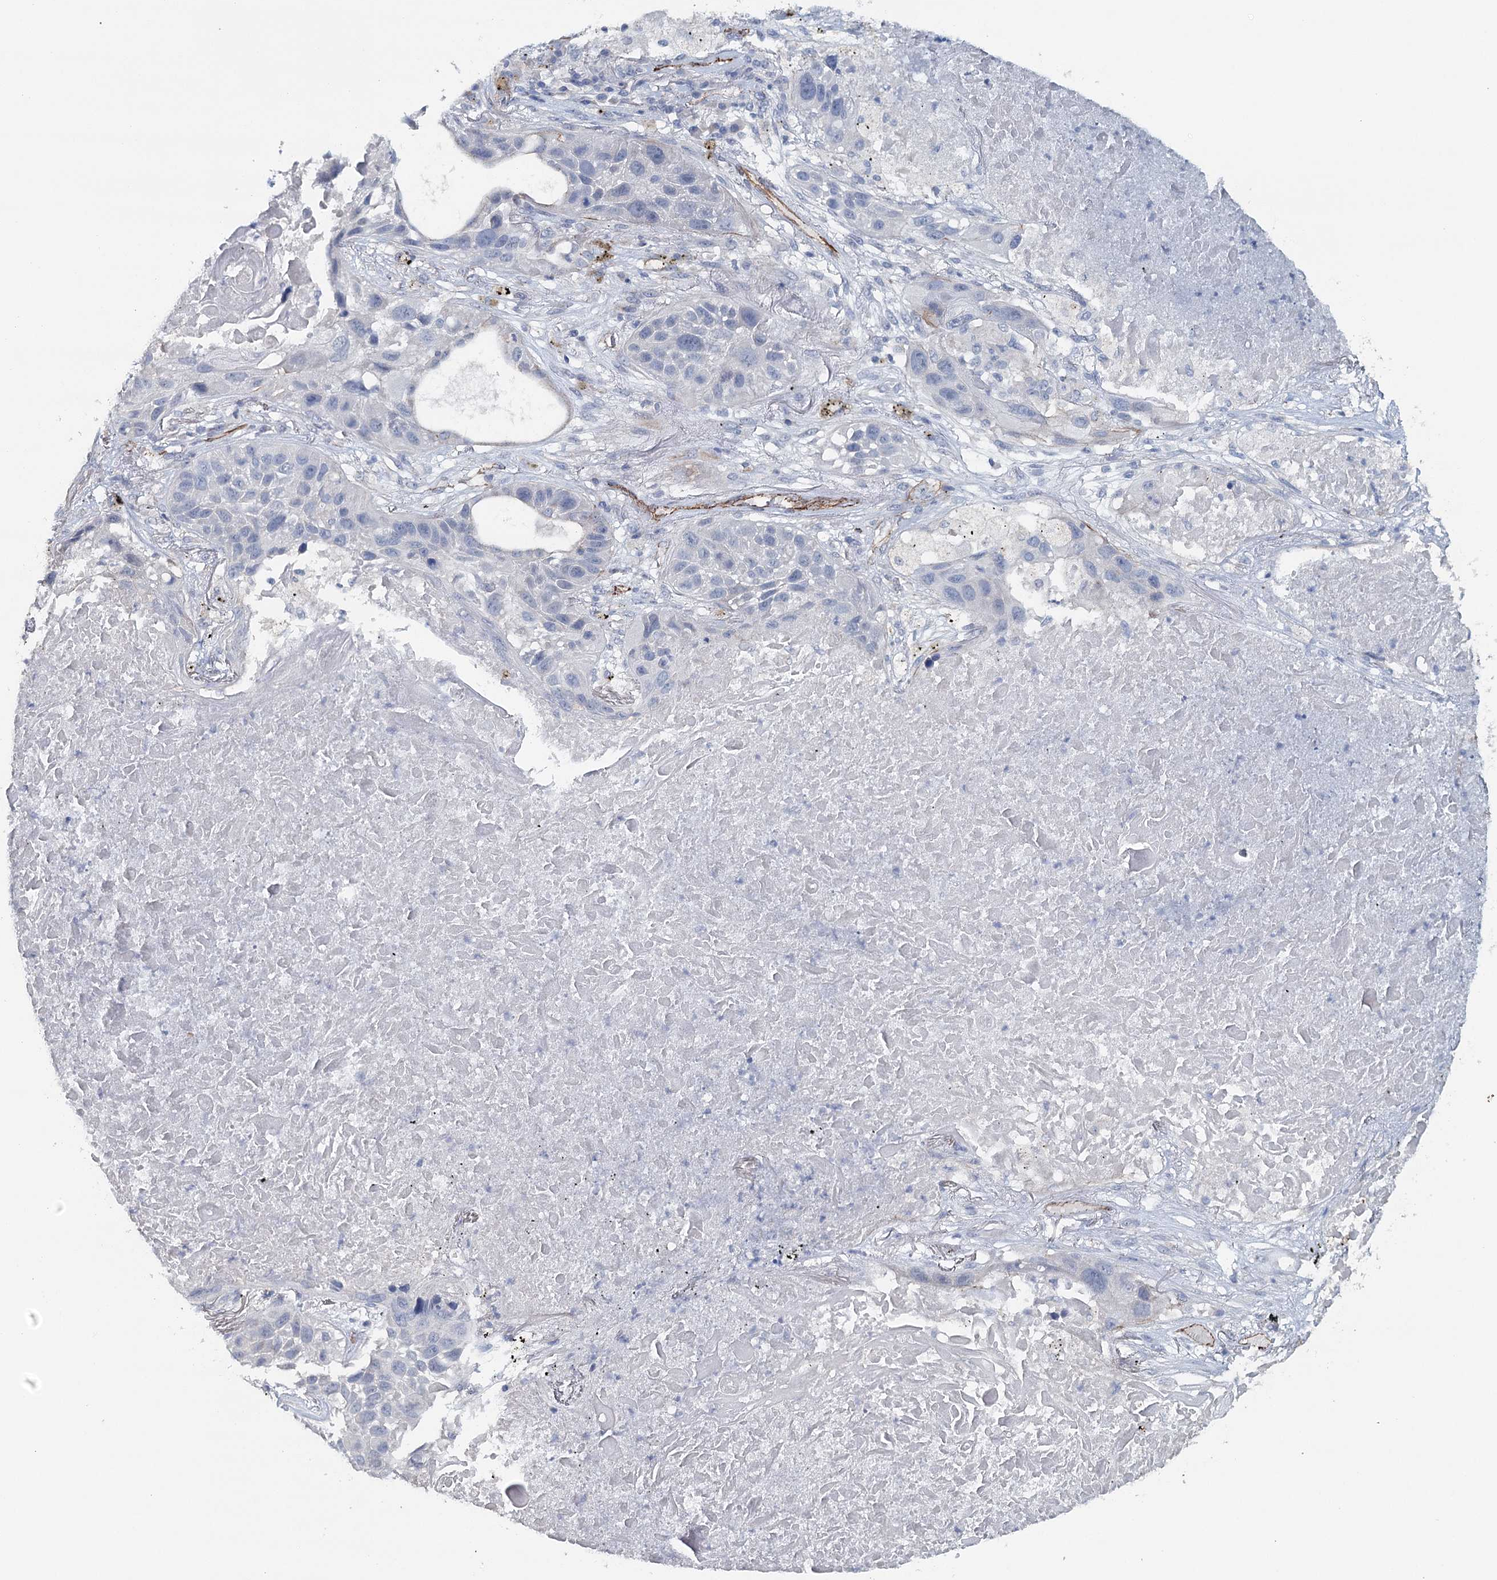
{"staining": {"intensity": "negative", "quantity": "none", "location": "none"}, "tissue": "lung cancer", "cell_type": "Tumor cells", "image_type": "cancer", "snomed": [{"axis": "morphology", "description": "Squamous cell carcinoma, NOS"}, {"axis": "topography", "description": "Lung"}], "caption": "The photomicrograph displays no staining of tumor cells in lung cancer. The staining is performed using DAB (3,3'-diaminobenzidine) brown chromogen with nuclei counter-stained in using hematoxylin.", "gene": "SYNPO", "patient": {"sex": "male", "age": 57}}